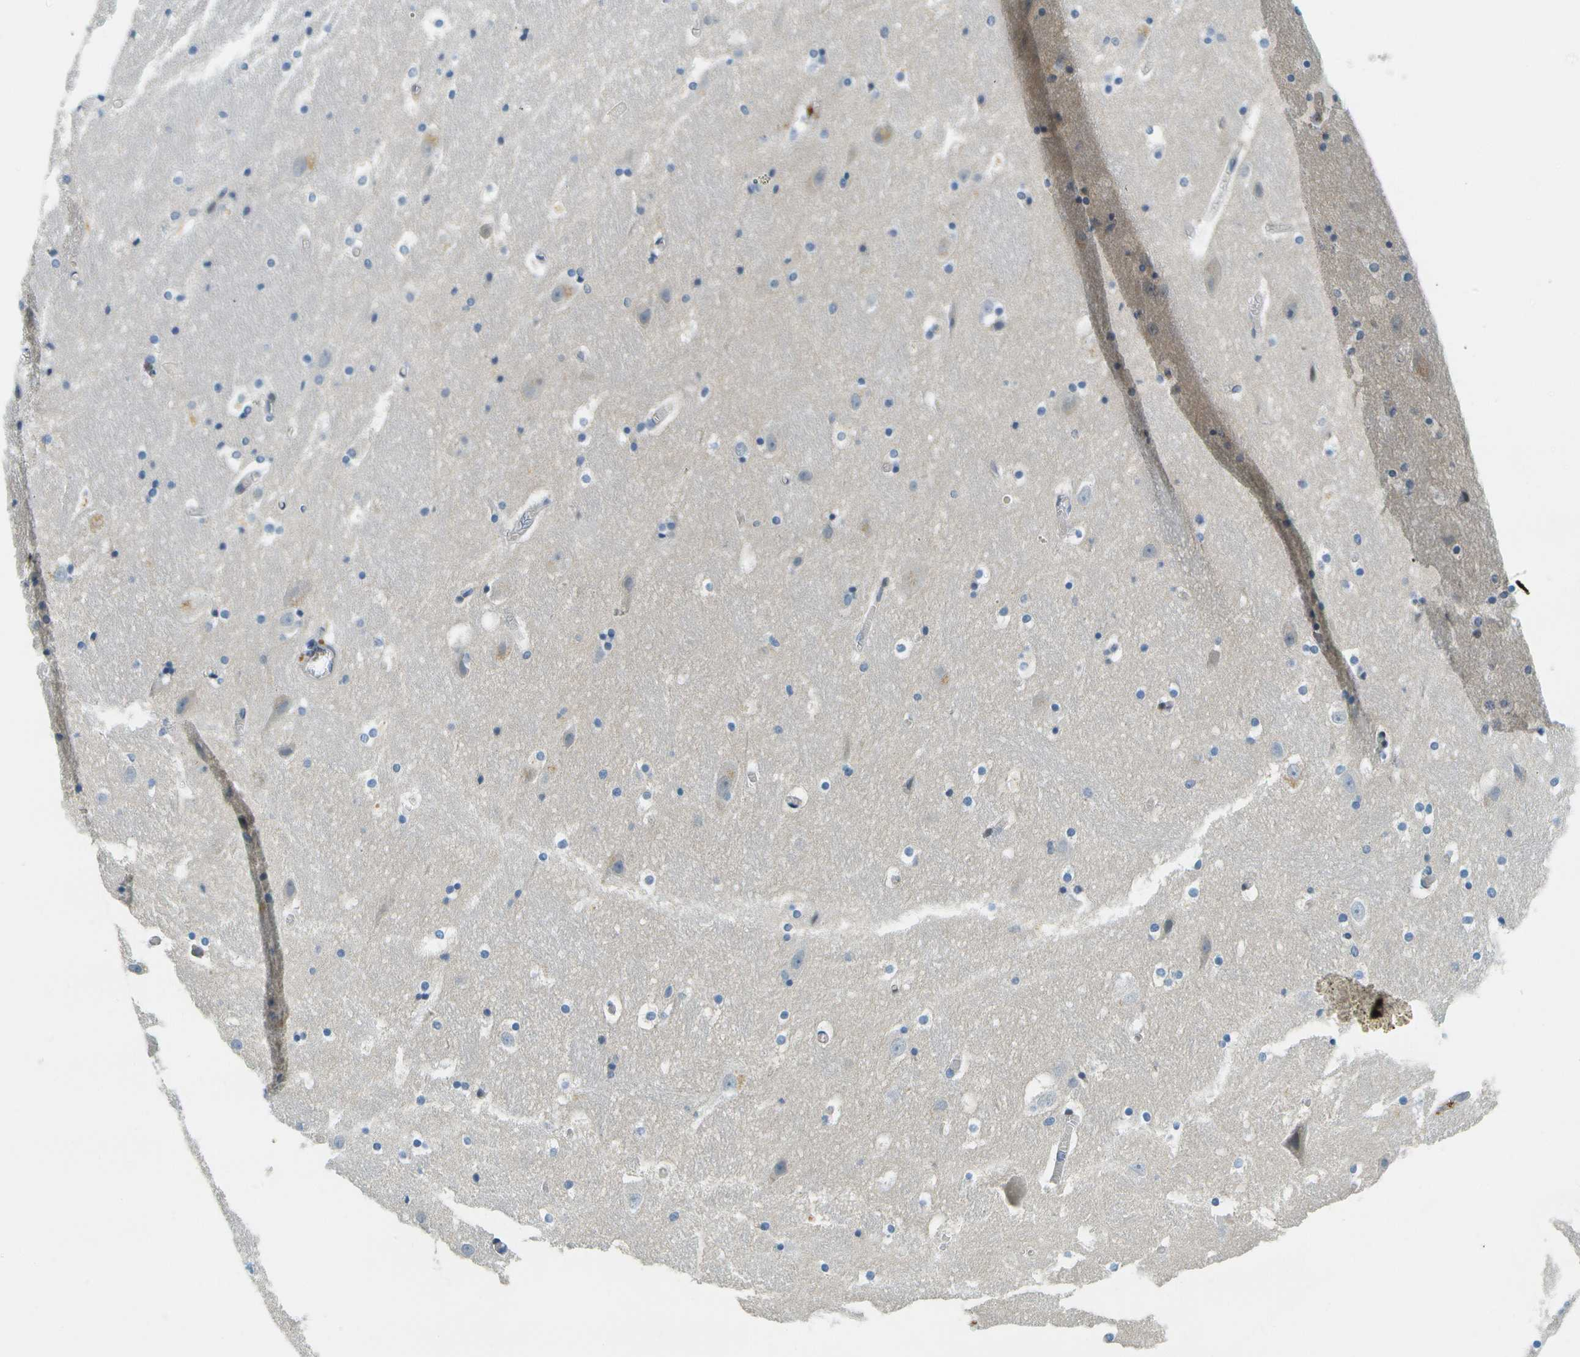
{"staining": {"intensity": "weak", "quantity": "<25%", "location": "cytoplasmic/membranous"}, "tissue": "hippocampus", "cell_type": "Glial cells", "image_type": "normal", "snomed": [{"axis": "morphology", "description": "Normal tissue, NOS"}, {"axis": "topography", "description": "Hippocampus"}], "caption": "A micrograph of hippocampus stained for a protein exhibits no brown staining in glial cells.", "gene": "RASGRP2", "patient": {"sex": "male", "age": 45}}